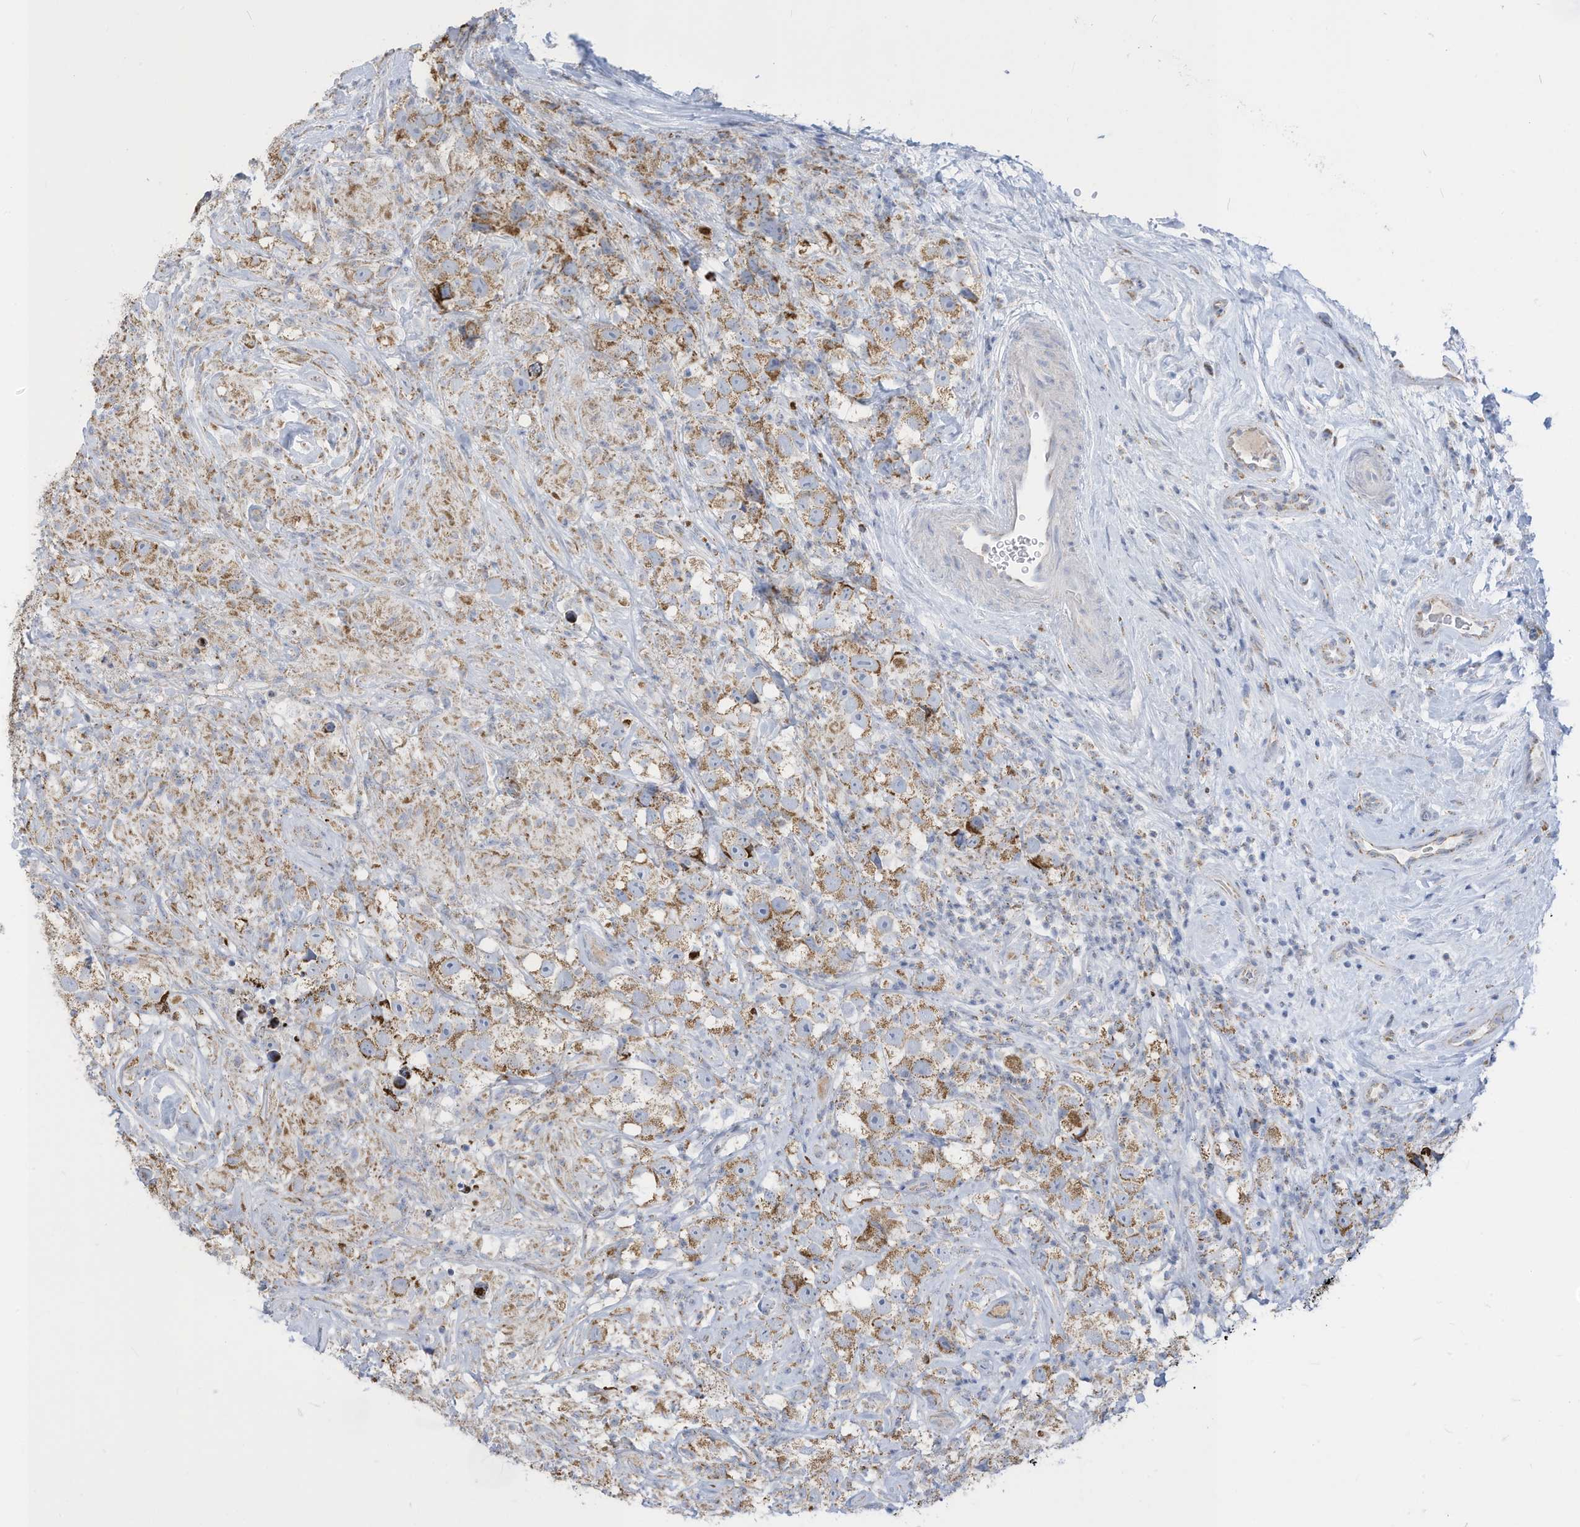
{"staining": {"intensity": "moderate", "quantity": ">75%", "location": "cytoplasmic/membranous"}, "tissue": "testis cancer", "cell_type": "Tumor cells", "image_type": "cancer", "snomed": [{"axis": "morphology", "description": "Seminoma, NOS"}, {"axis": "topography", "description": "Testis"}], "caption": "IHC of testis seminoma reveals medium levels of moderate cytoplasmic/membranous positivity in approximately >75% of tumor cells.", "gene": "NLN", "patient": {"sex": "male", "age": 49}}